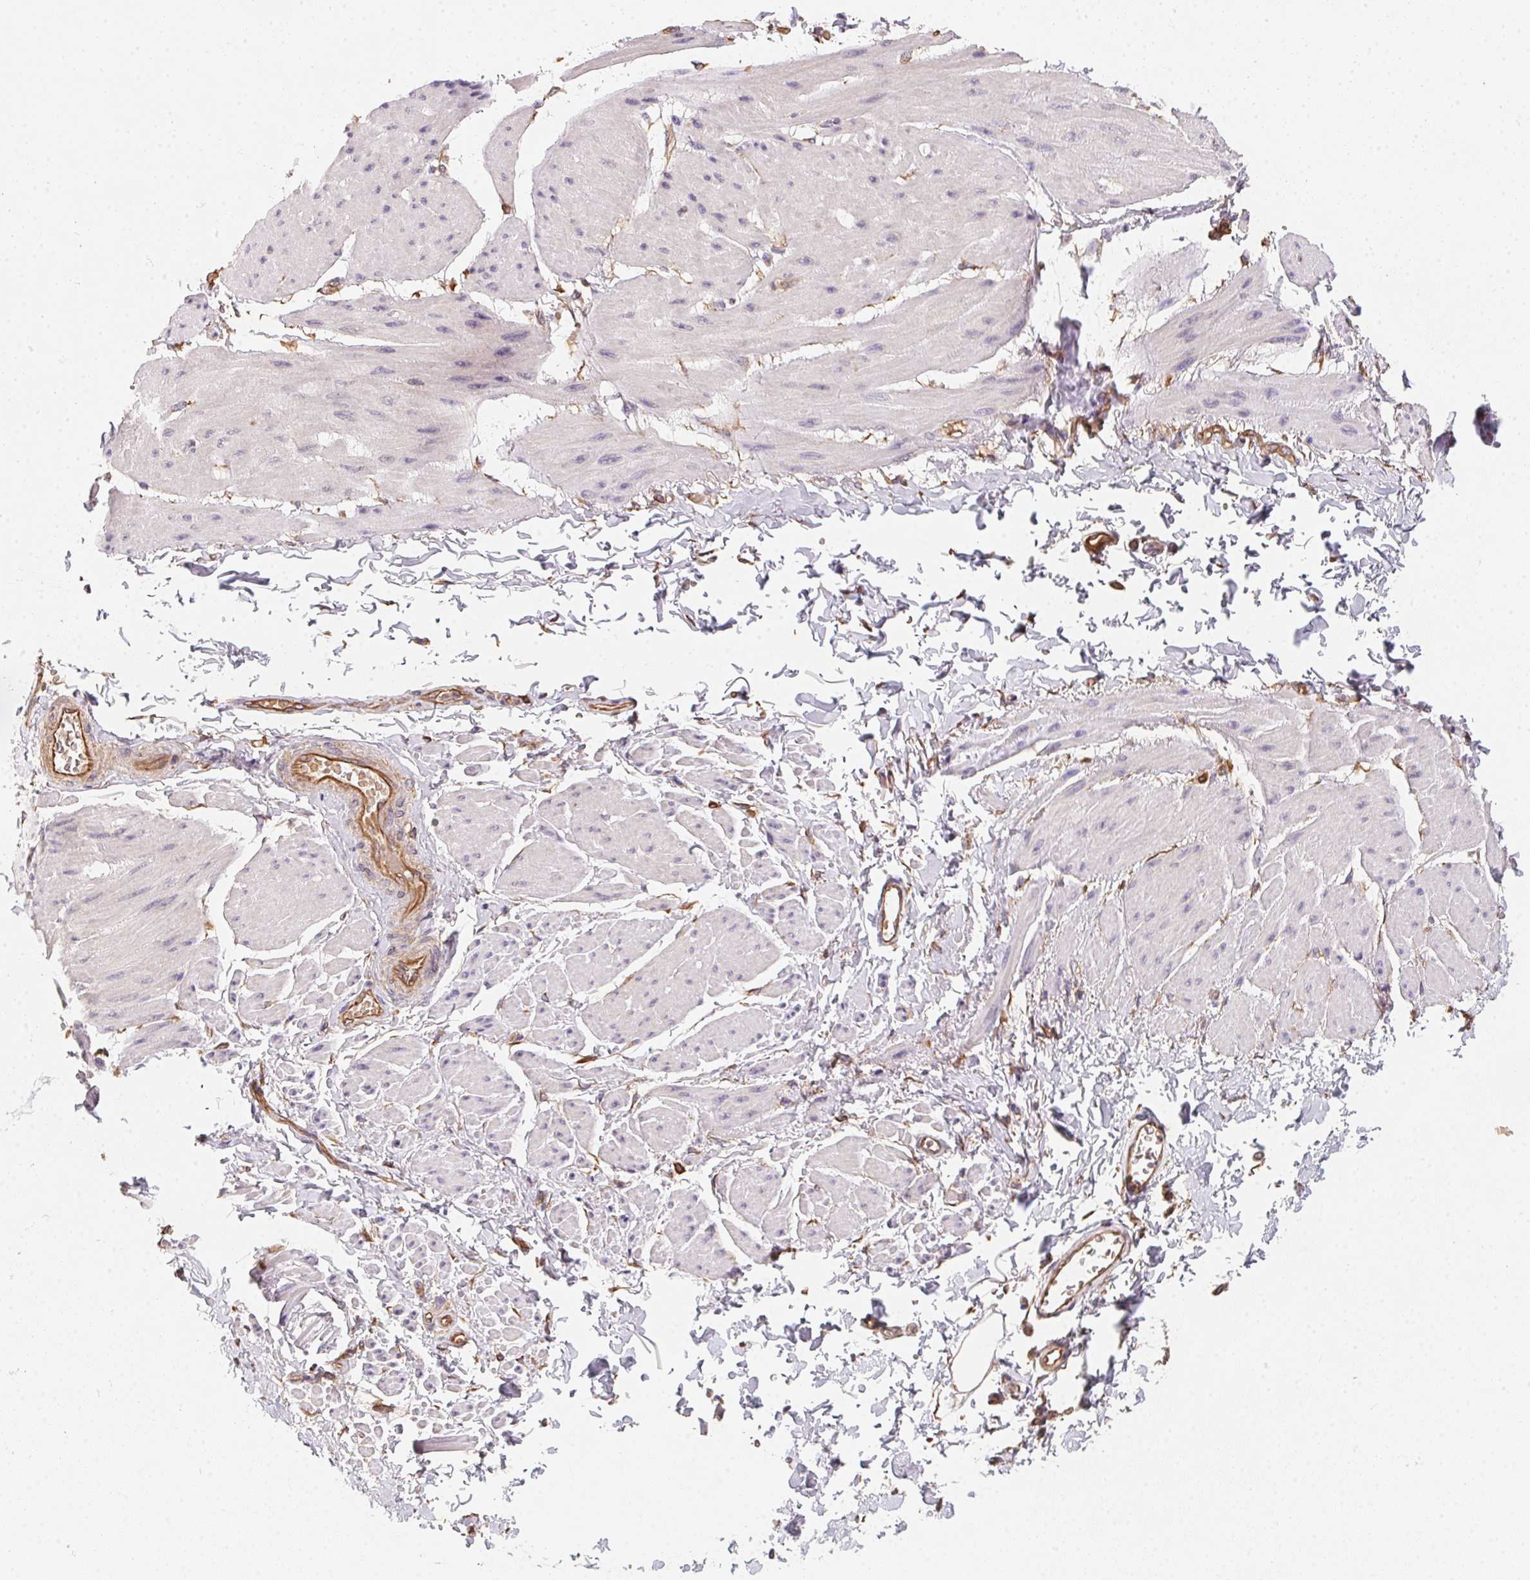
{"staining": {"intensity": "moderate", "quantity": ">75%", "location": "cytoplasmic/membranous"}, "tissue": "adipose tissue", "cell_type": "Adipocytes", "image_type": "normal", "snomed": [{"axis": "morphology", "description": "Normal tissue, NOS"}, {"axis": "topography", "description": "Prostate"}, {"axis": "topography", "description": "Peripheral nerve tissue"}], "caption": "Protein staining of benign adipose tissue demonstrates moderate cytoplasmic/membranous expression in about >75% of adipocytes.", "gene": "TBKBP1", "patient": {"sex": "male", "age": 55}}